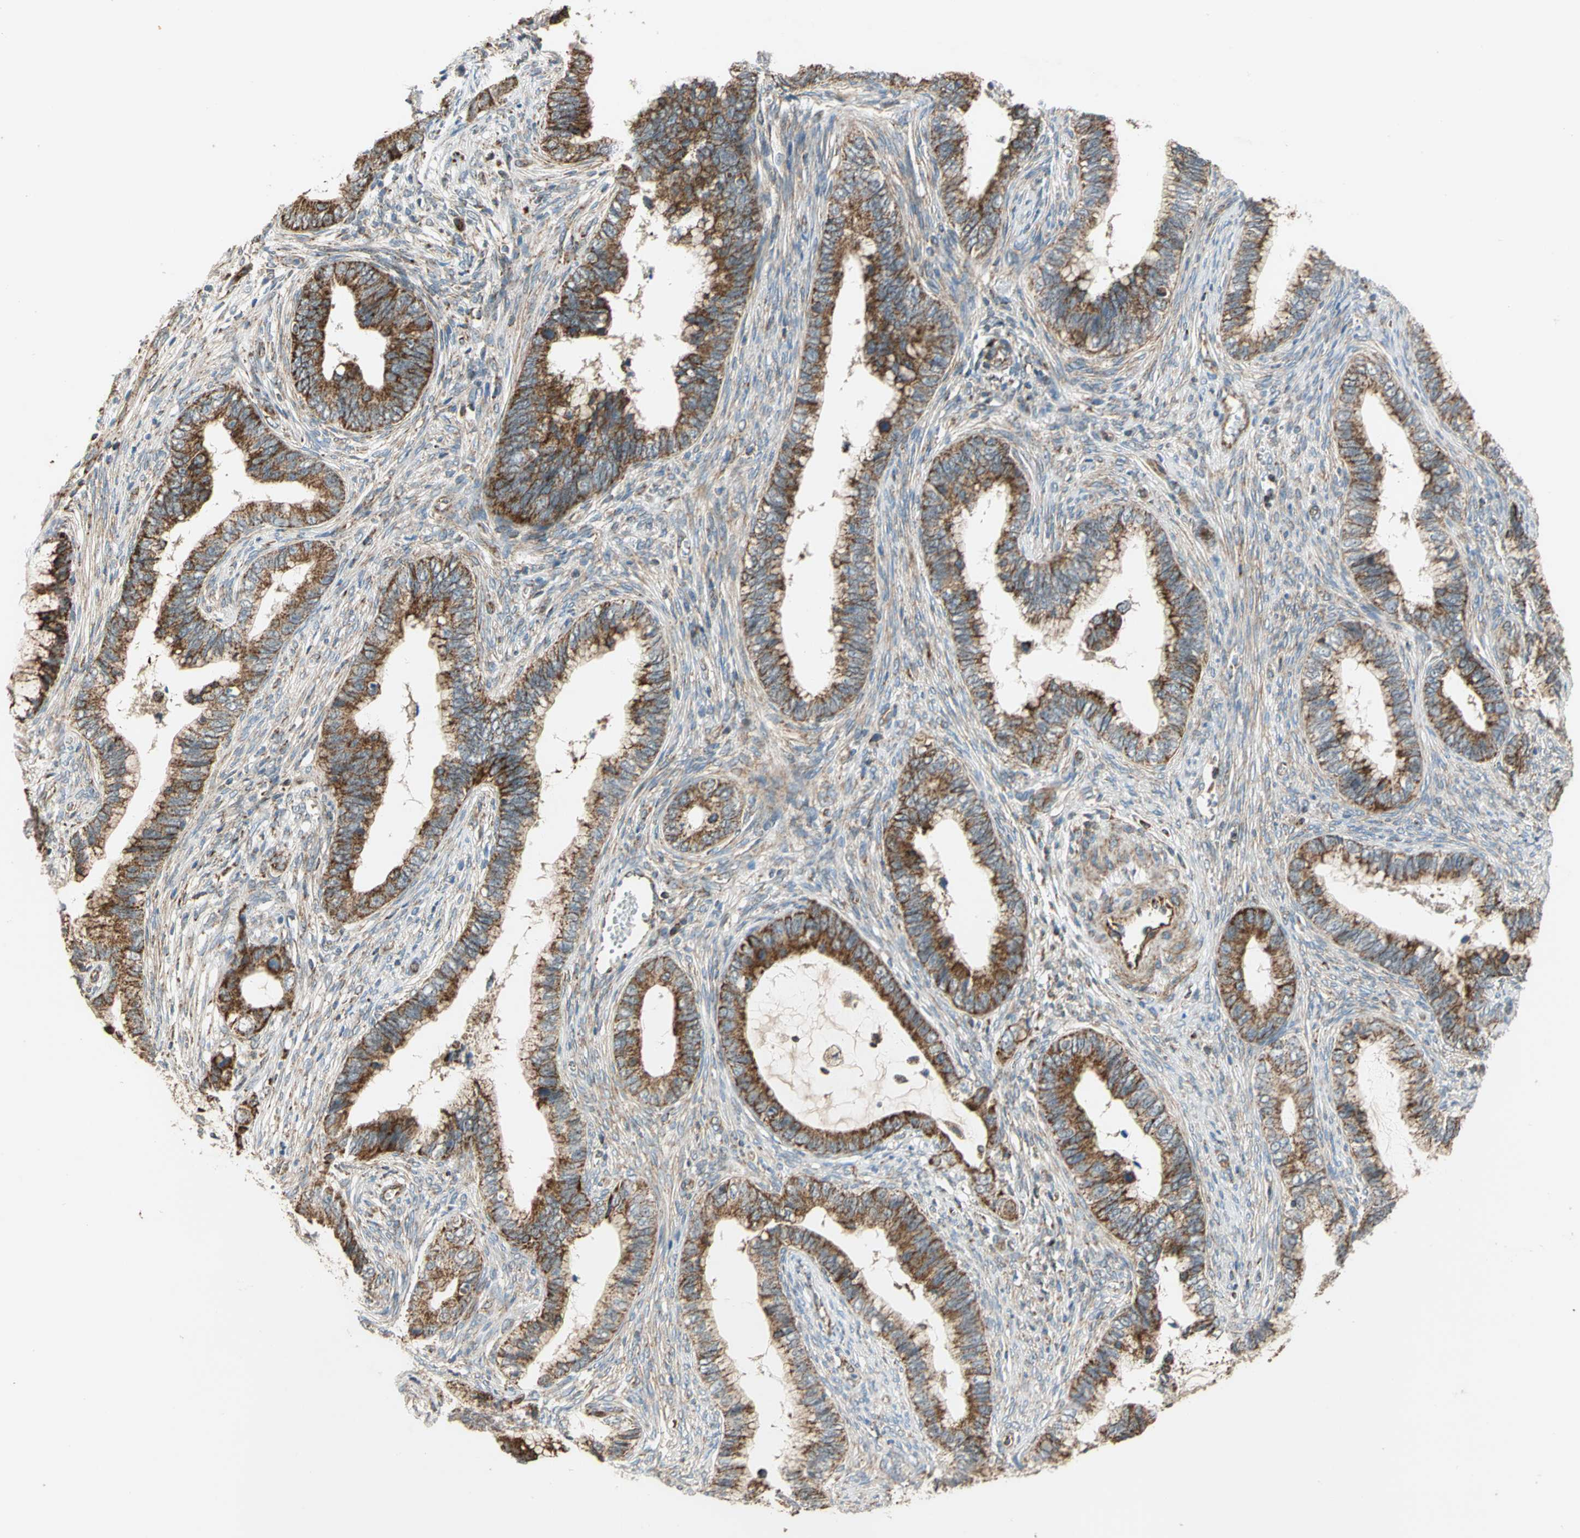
{"staining": {"intensity": "strong", "quantity": ">75%", "location": "cytoplasmic/membranous"}, "tissue": "cervical cancer", "cell_type": "Tumor cells", "image_type": "cancer", "snomed": [{"axis": "morphology", "description": "Adenocarcinoma, NOS"}, {"axis": "topography", "description": "Cervix"}], "caption": "There is high levels of strong cytoplasmic/membranous positivity in tumor cells of cervical adenocarcinoma, as demonstrated by immunohistochemical staining (brown color).", "gene": "MRPS22", "patient": {"sex": "female", "age": 44}}